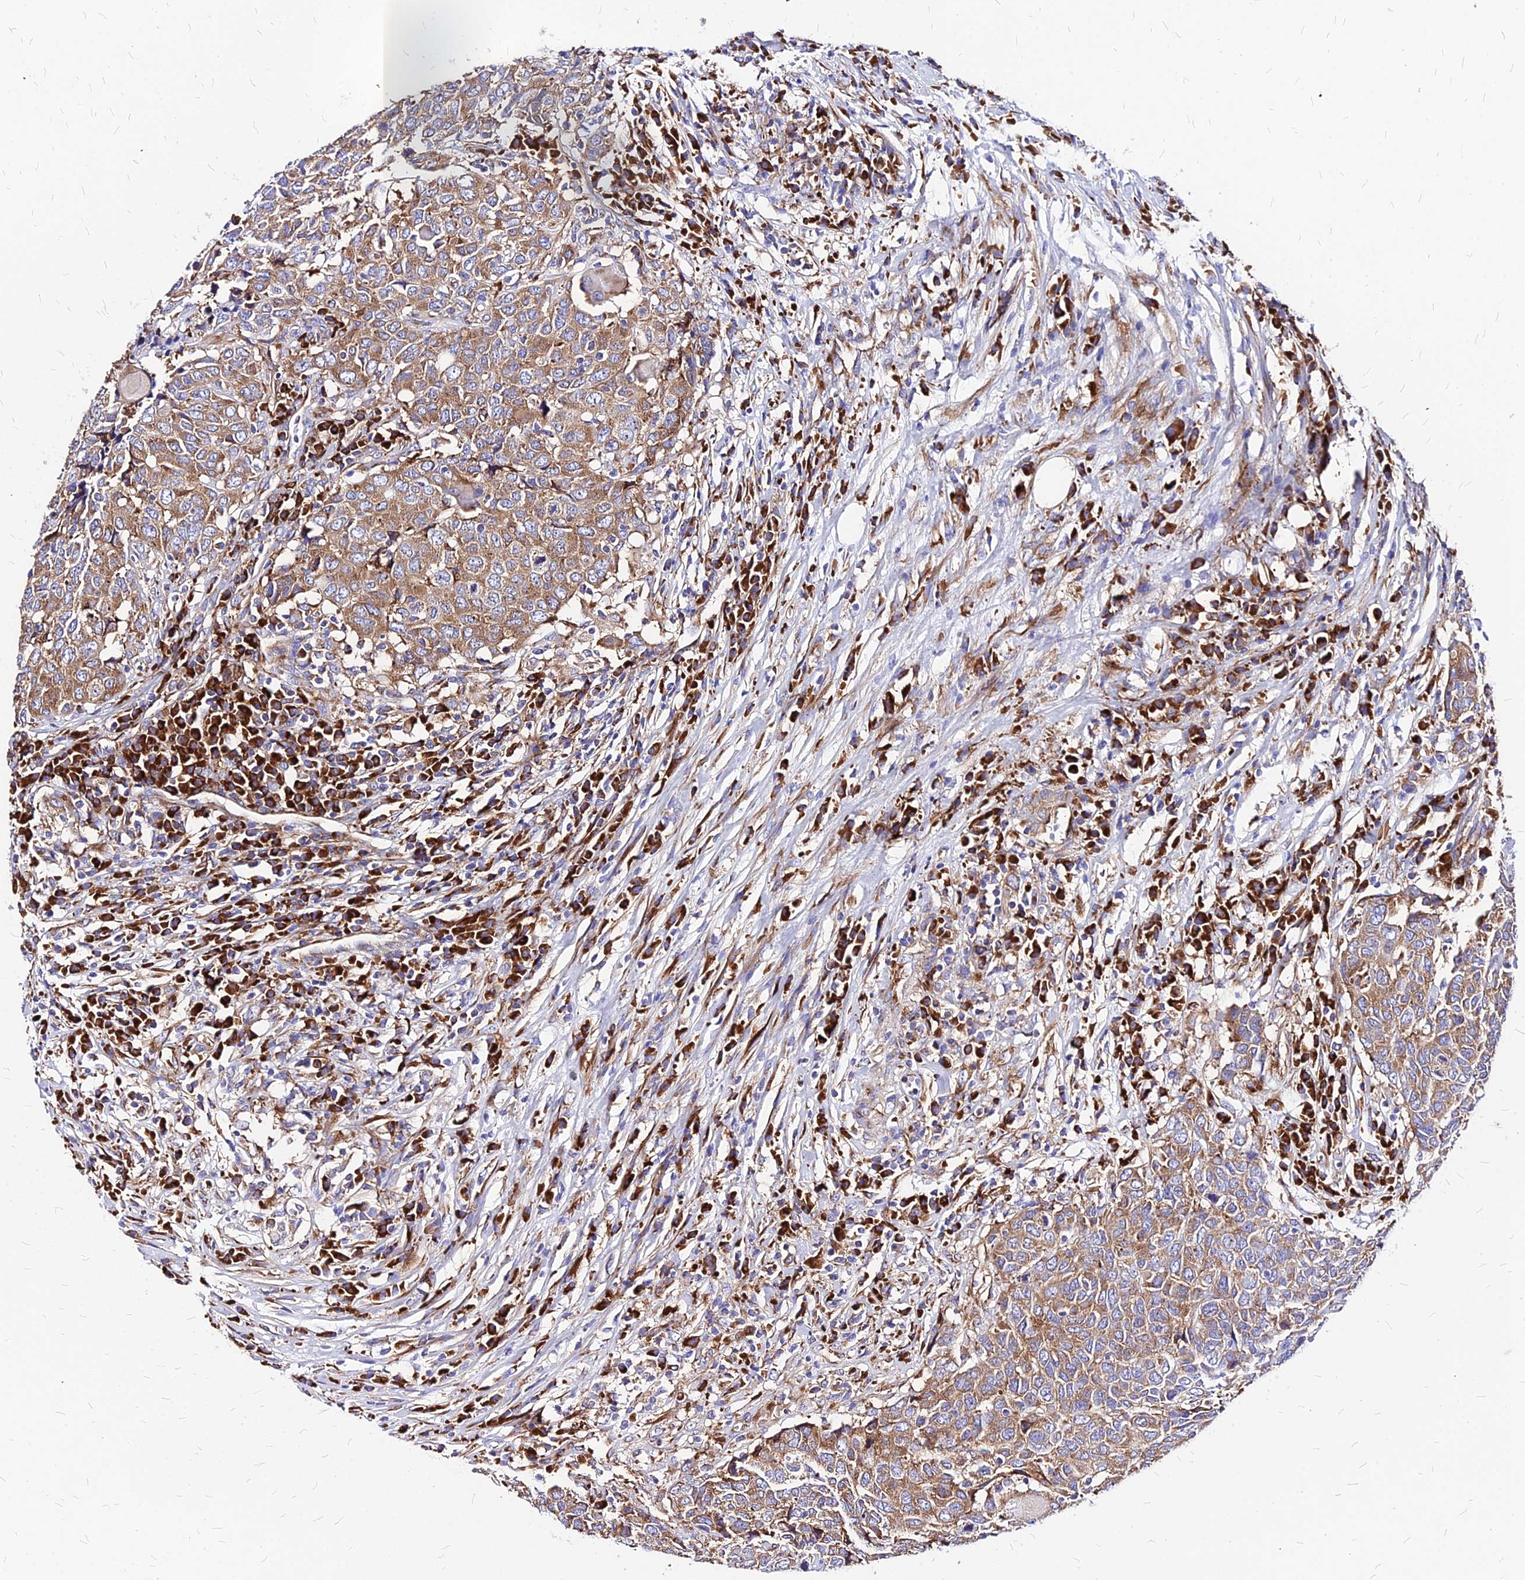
{"staining": {"intensity": "moderate", "quantity": ">75%", "location": "cytoplasmic/membranous"}, "tissue": "head and neck cancer", "cell_type": "Tumor cells", "image_type": "cancer", "snomed": [{"axis": "morphology", "description": "Squamous cell carcinoma, NOS"}, {"axis": "topography", "description": "Head-Neck"}], "caption": "Immunohistochemistry (IHC) image of neoplastic tissue: human squamous cell carcinoma (head and neck) stained using IHC exhibits medium levels of moderate protein expression localized specifically in the cytoplasmic/membranous of tumor cells, appearing as a cytoplasmic/membranous brown color.", "gene": "RPL19", "patient": {"sex": "male", "age": 66}}